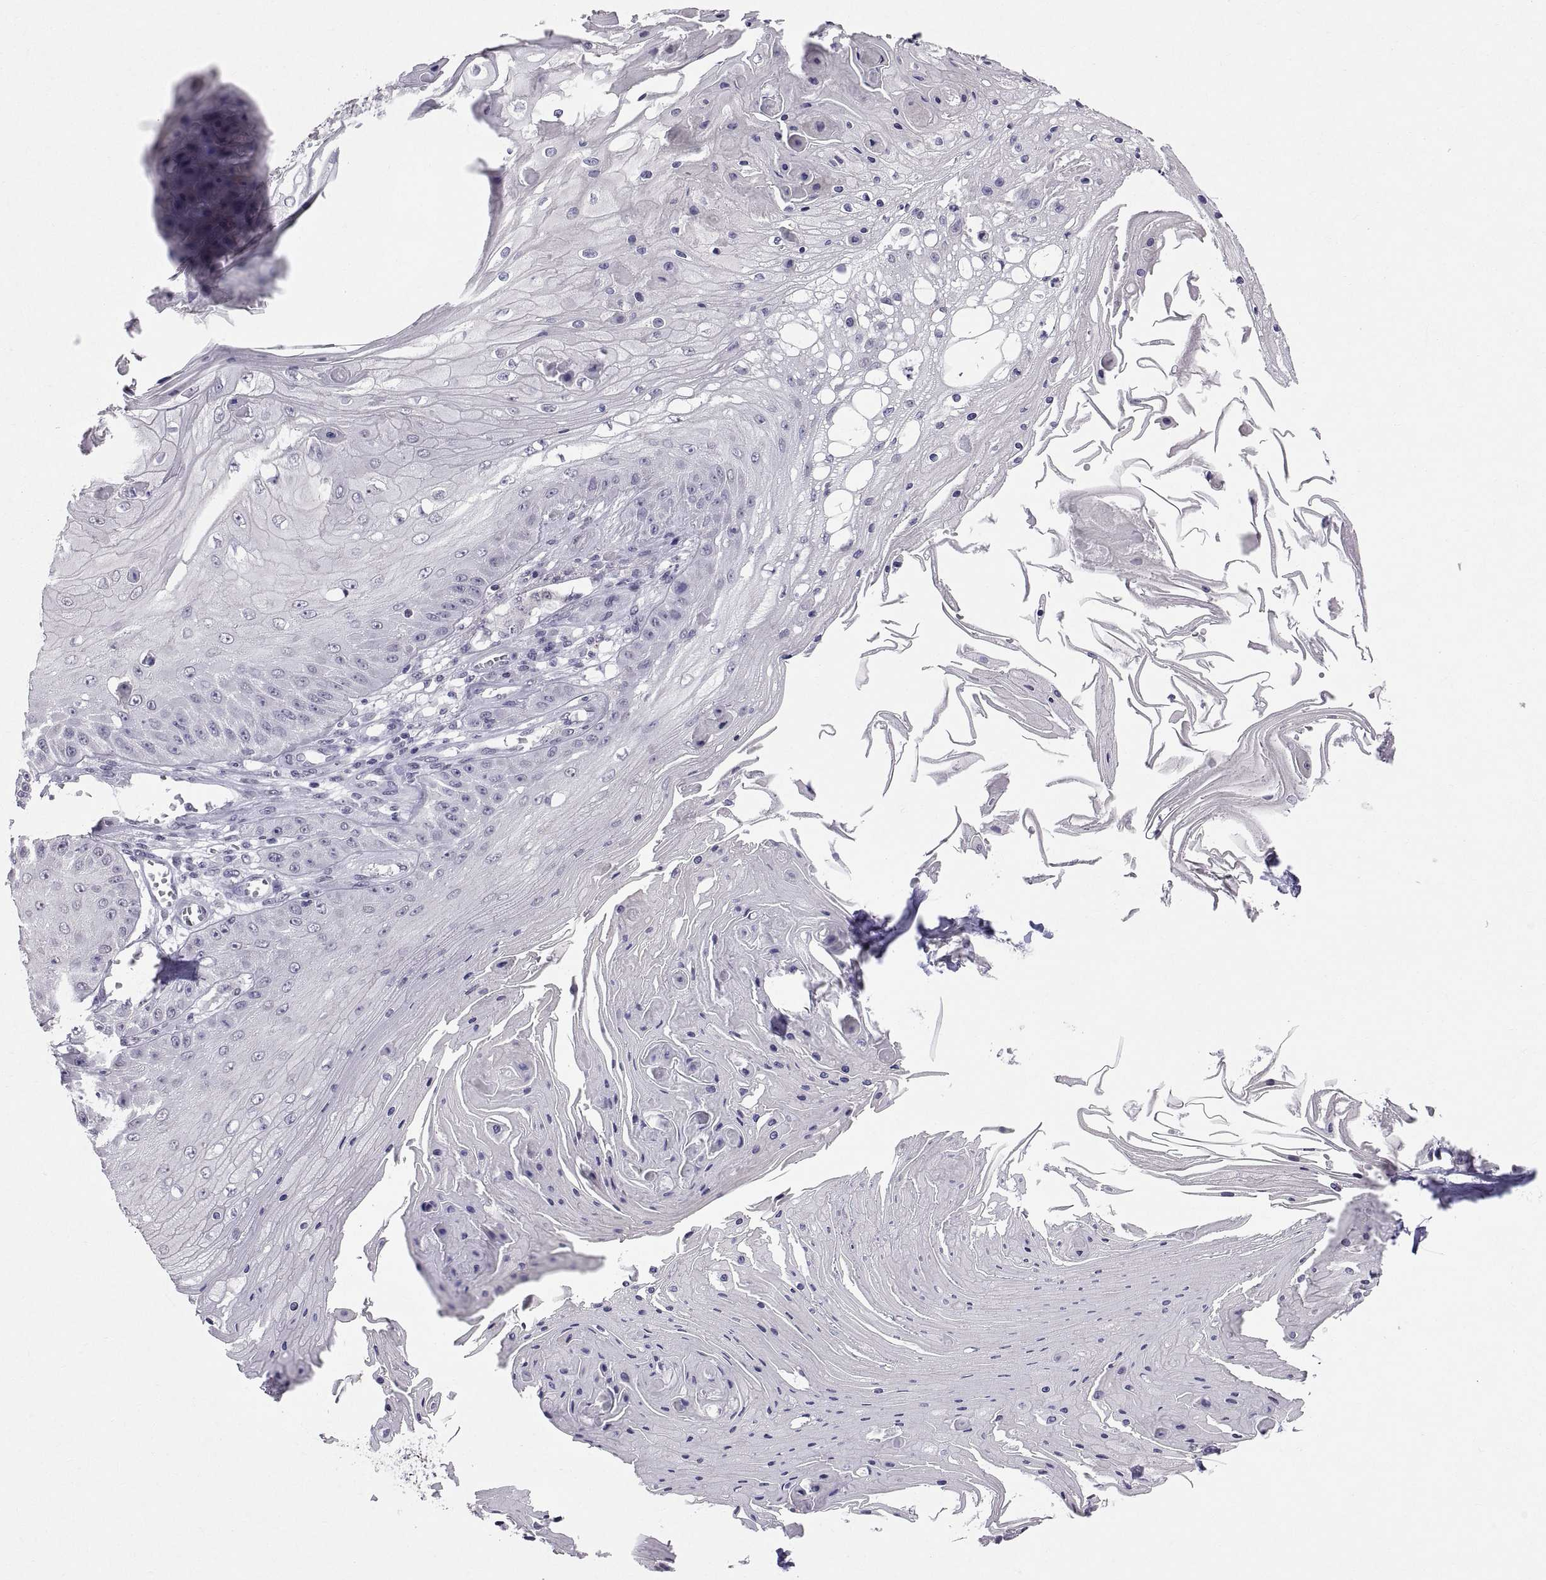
{"staining": {"intensity": "negative", "quantity": "none", "location": "none"}, "tissue": "skin cancer", "cell_type": "Tumor cells", "image_type": "cancer", "snomed": [{"axis": "morphology", "description": "Squamous cell carcinoma, NOS"}, {"axis": "topography", "description": "Skin"}], "caption": "Tumor cells show no significant positivity in skin cancer (squamous cell carcinoma). Brightfield microscopy of immunohistochemistry stained with DAB (3,3'-diaminobenzidine) (brown) and hematoxylin (blue), captured at high magnification.", "gene": "KRT77", "patient": {"sex": "male", "age": 70}}